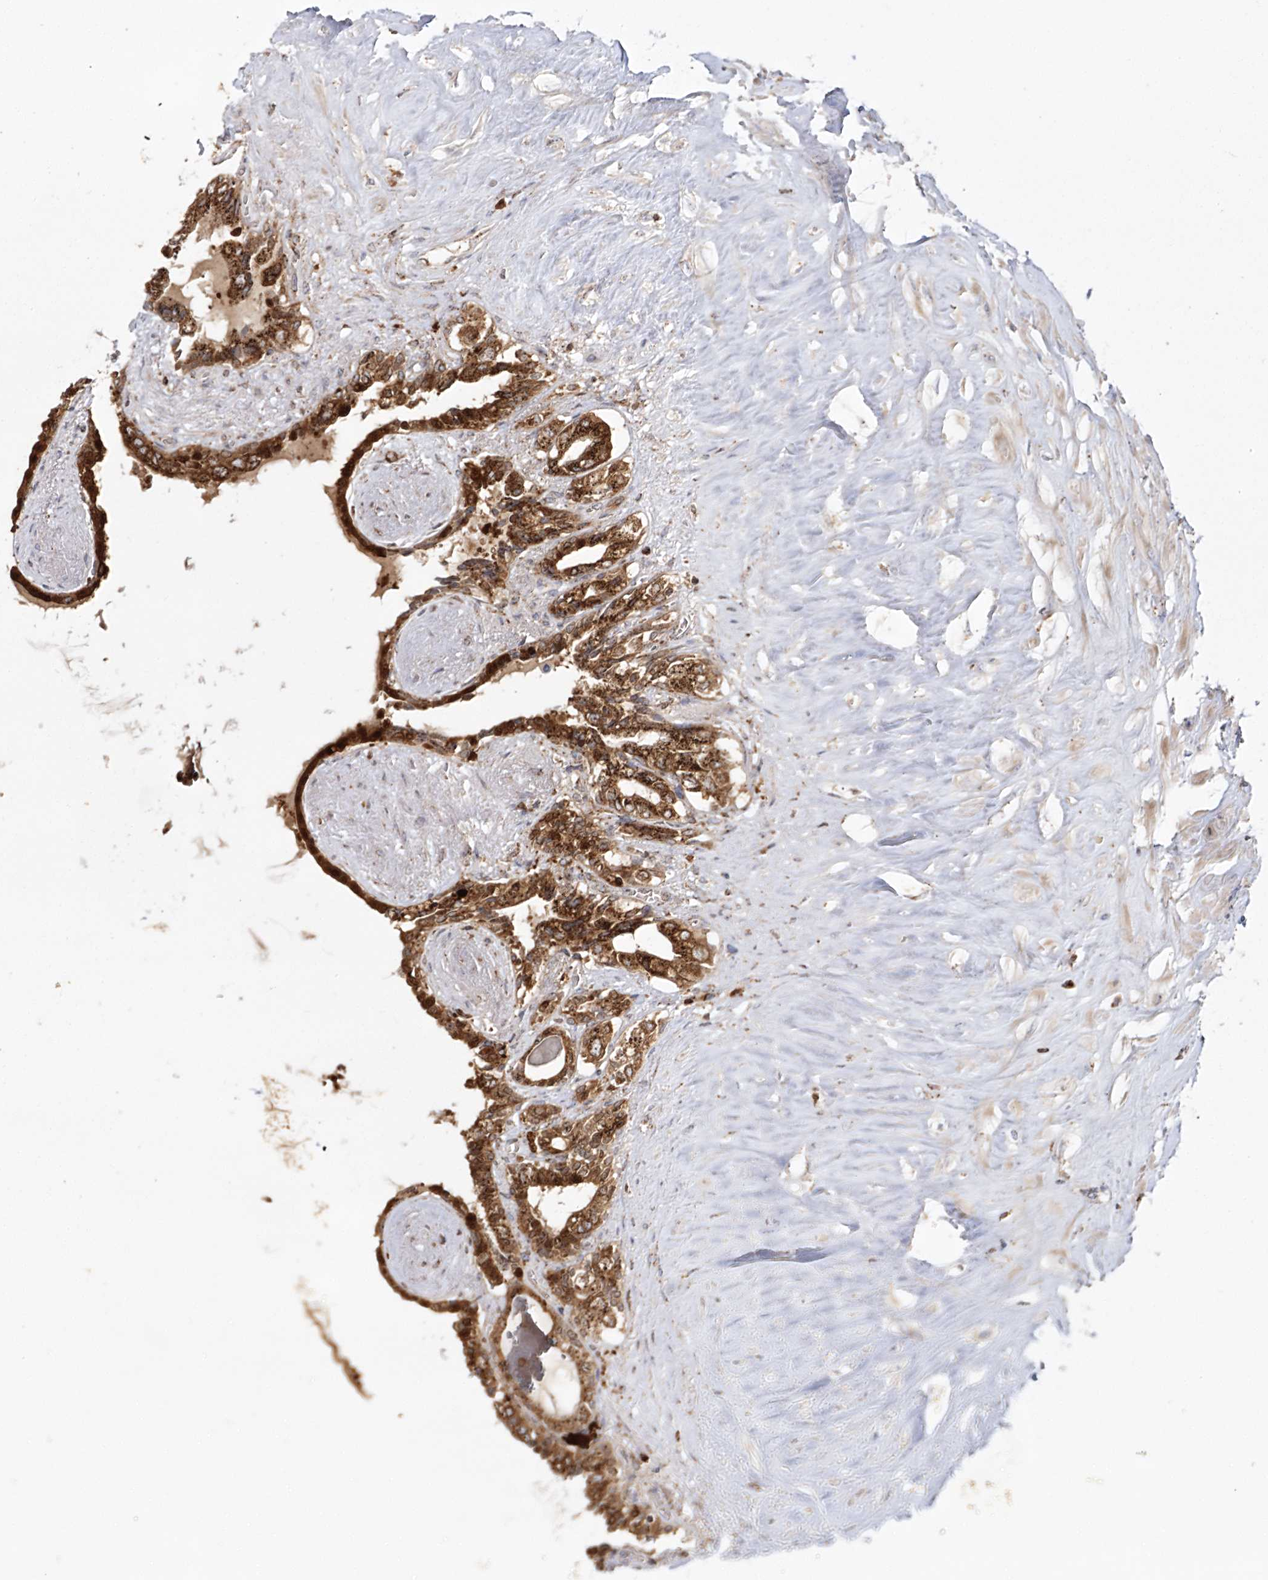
{"staining": {"intensity": "strong", "quantity": ">75%", "location": "cytoplasmic/membranous"}, "tissue": "seminal vesicle", "cell_type": "Glandular cells", "image_type": "normal", "snomed": [{"axis": "morphology", "description": "Normal tissue, NOS"}, {"axis": "topography", "description": "Seminal veicle"}], "caption": "IHC (DAB (3,3'-diaminobenzidine)) staining of normal seminal vesicle demonstrates strong cytoplasmic/membranous protein expression in approximately >75% of glandular cells. (brown staining indicates protein expression, while blue staining denotes nuclei).", "gene": "ARCN1", "patient": {"sex": "male", "age": 63}}